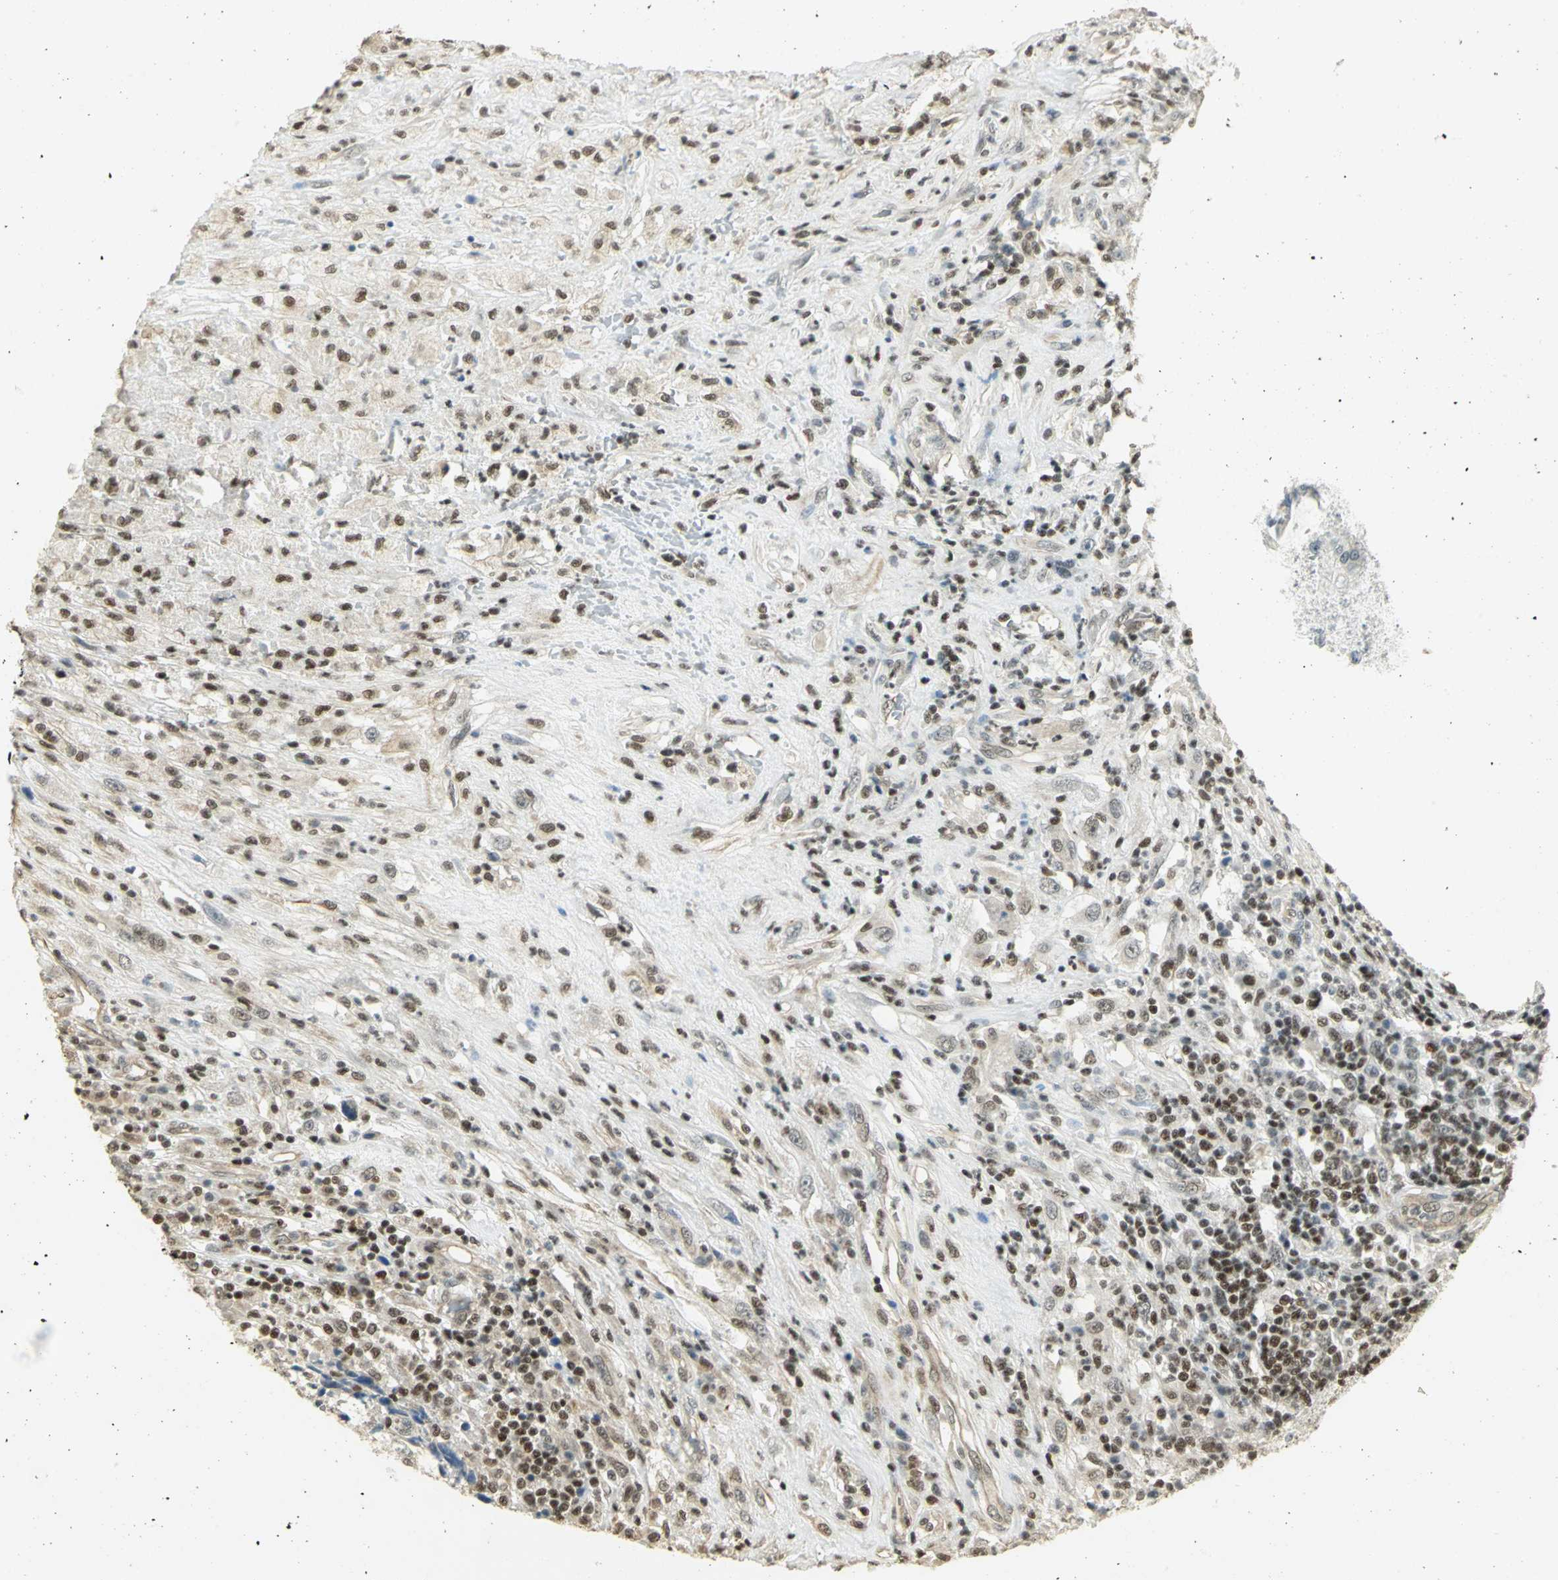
{"staining": {"intensity": "weak", "quantity": "25%-75%", "location": "nuclear"}, "tissue": "testis cancer", "cell_type": "Tumor cells", "image_type": "cancer", "snomed": [{"axis": "morphology", "description": "Necrosis, NOS"}, {"axis": "morphology", "description": "Carcinoma, Embryonal, NOS"}, {"axis": "topography", "description": "Testis"}], "caption": "A low amount of weak nuclear positivity is identified in about 25%-75% of tumor cells in testis cancer (embryonal carcinoma) tissue.", "gene": "ELF1", "patient": {"sex": "male", "age": 19}}